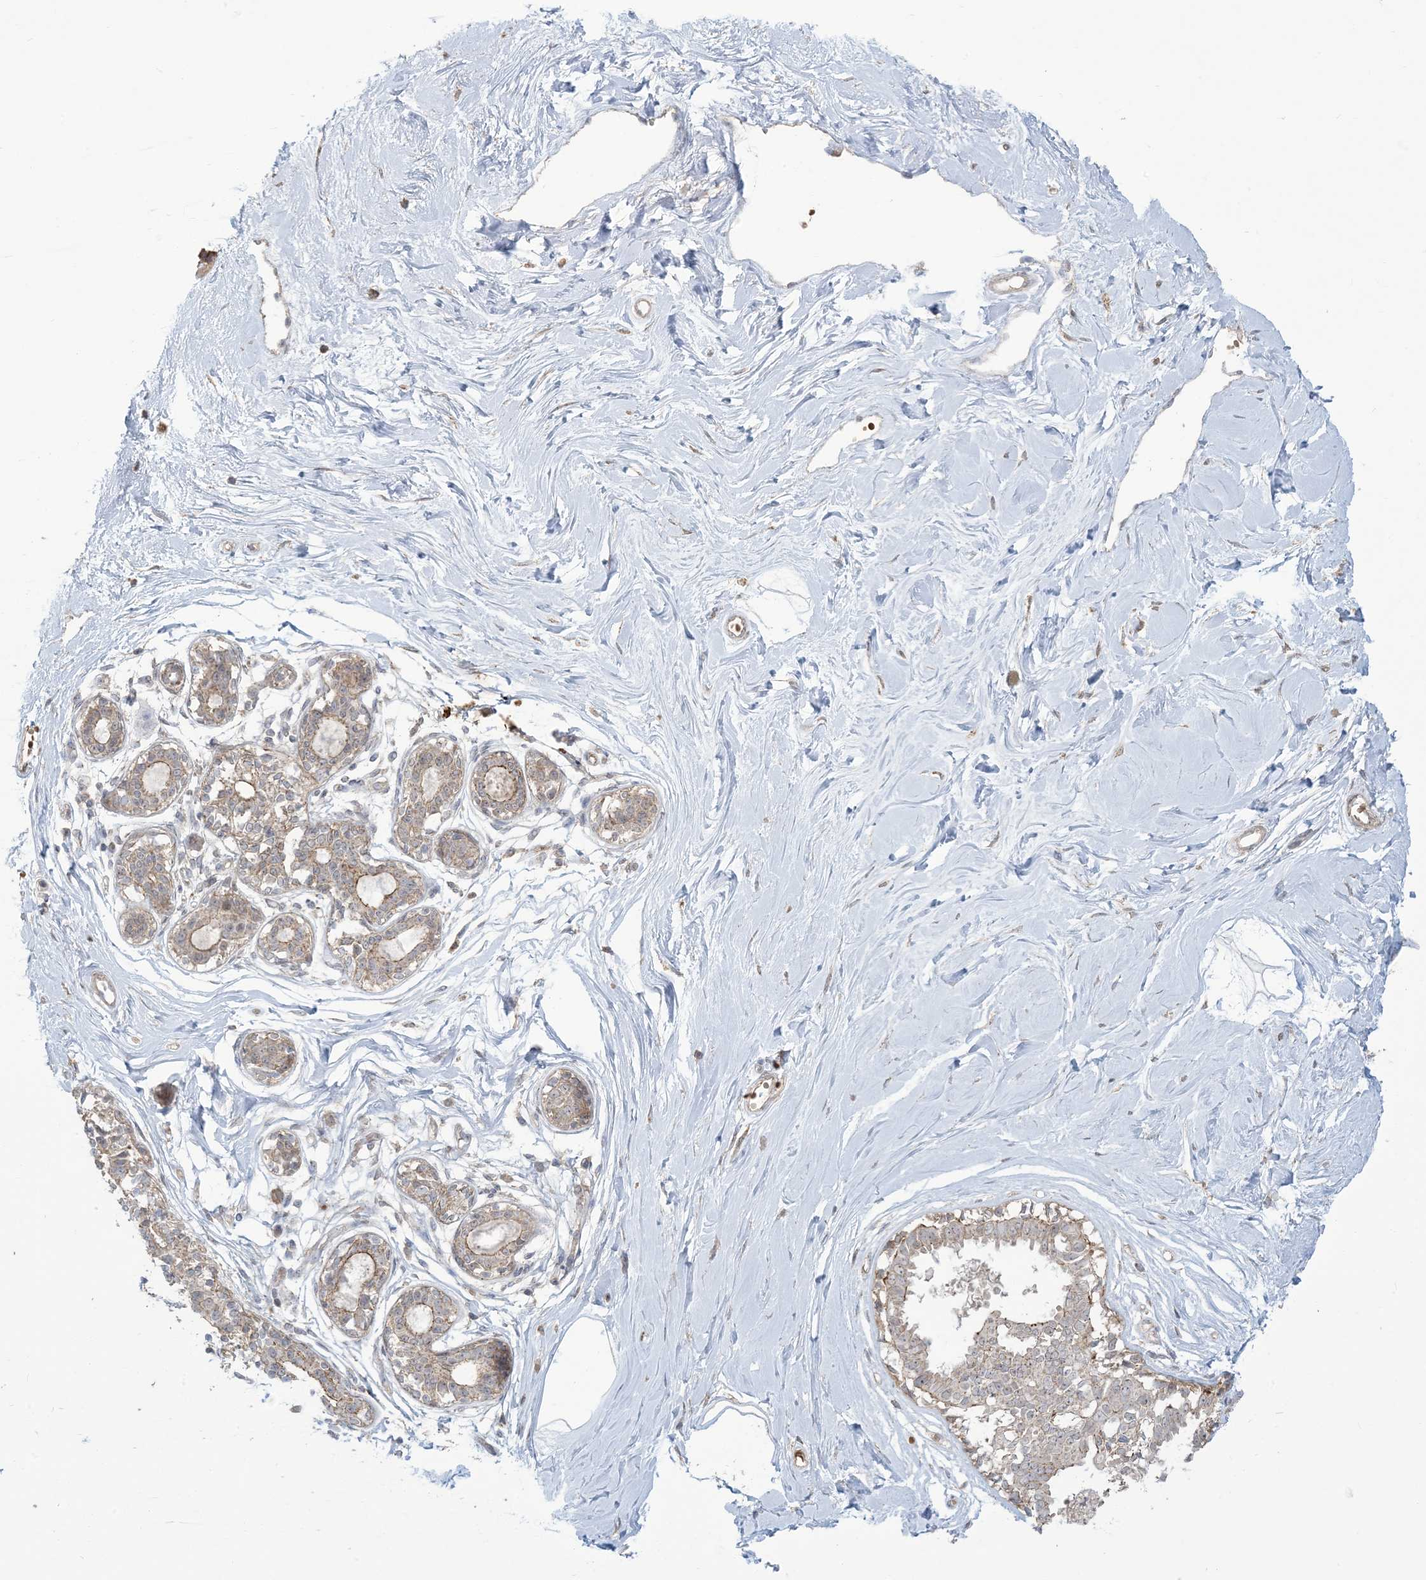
{"staining": {"intensity": "negative", "quantity": "none", "location": "none"}, "tissue": "breast", "cell_type": "Adipocytes", "image_type": "normal", "snomed": [{"axis": "morphology", "description": "Normal tissue, NOS"}, {"axis": "topography", "description": "Breast"}], "caption": "IHC photomicrograph of benign human breast stained for a protein (brown), which demonstrates no positivity in adipocytes.", "gene": "KLHL18", "patient": {"sex": "female", "age": 45}}